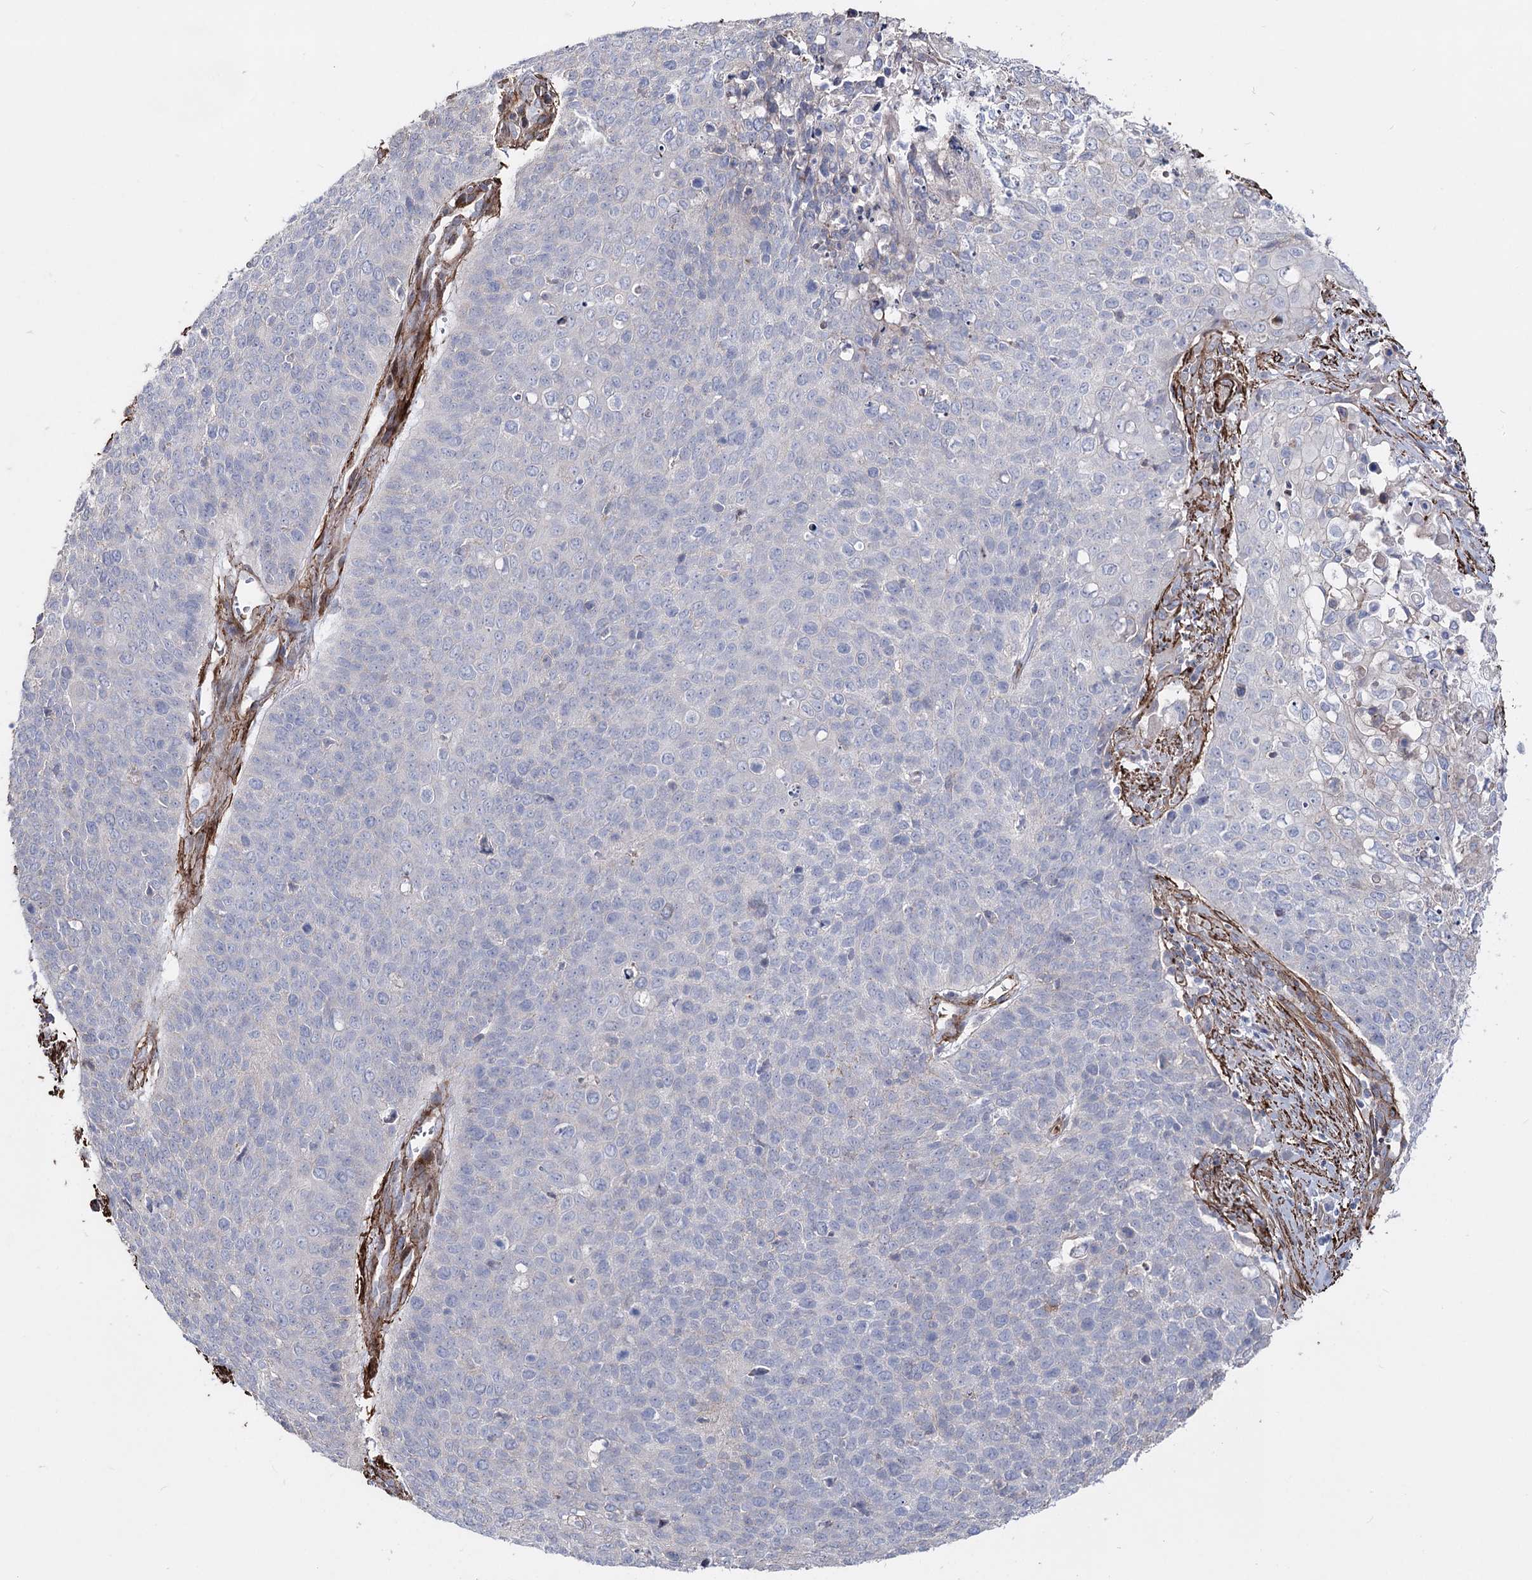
{"staining": {"intensity": "negative", "quantity": "none", "location": "none"}, "tissue": "cervical cancer", "cell_type": "Tumor cells", "image_type": "cancer", "snomed": [{"axis": "morphology", "description": "Squamous cell carcinoma, NOS"}, {"axis": "topography", "description": "Cervix"}], "caption": "Cervical cancer (squamous cell carcinoma) stained for a protein using immunohistochemistry (IHC) shows no staining tumor cells.", "gene": "ARHGAP20", "patient": {"sex": "female", "age": 39}}